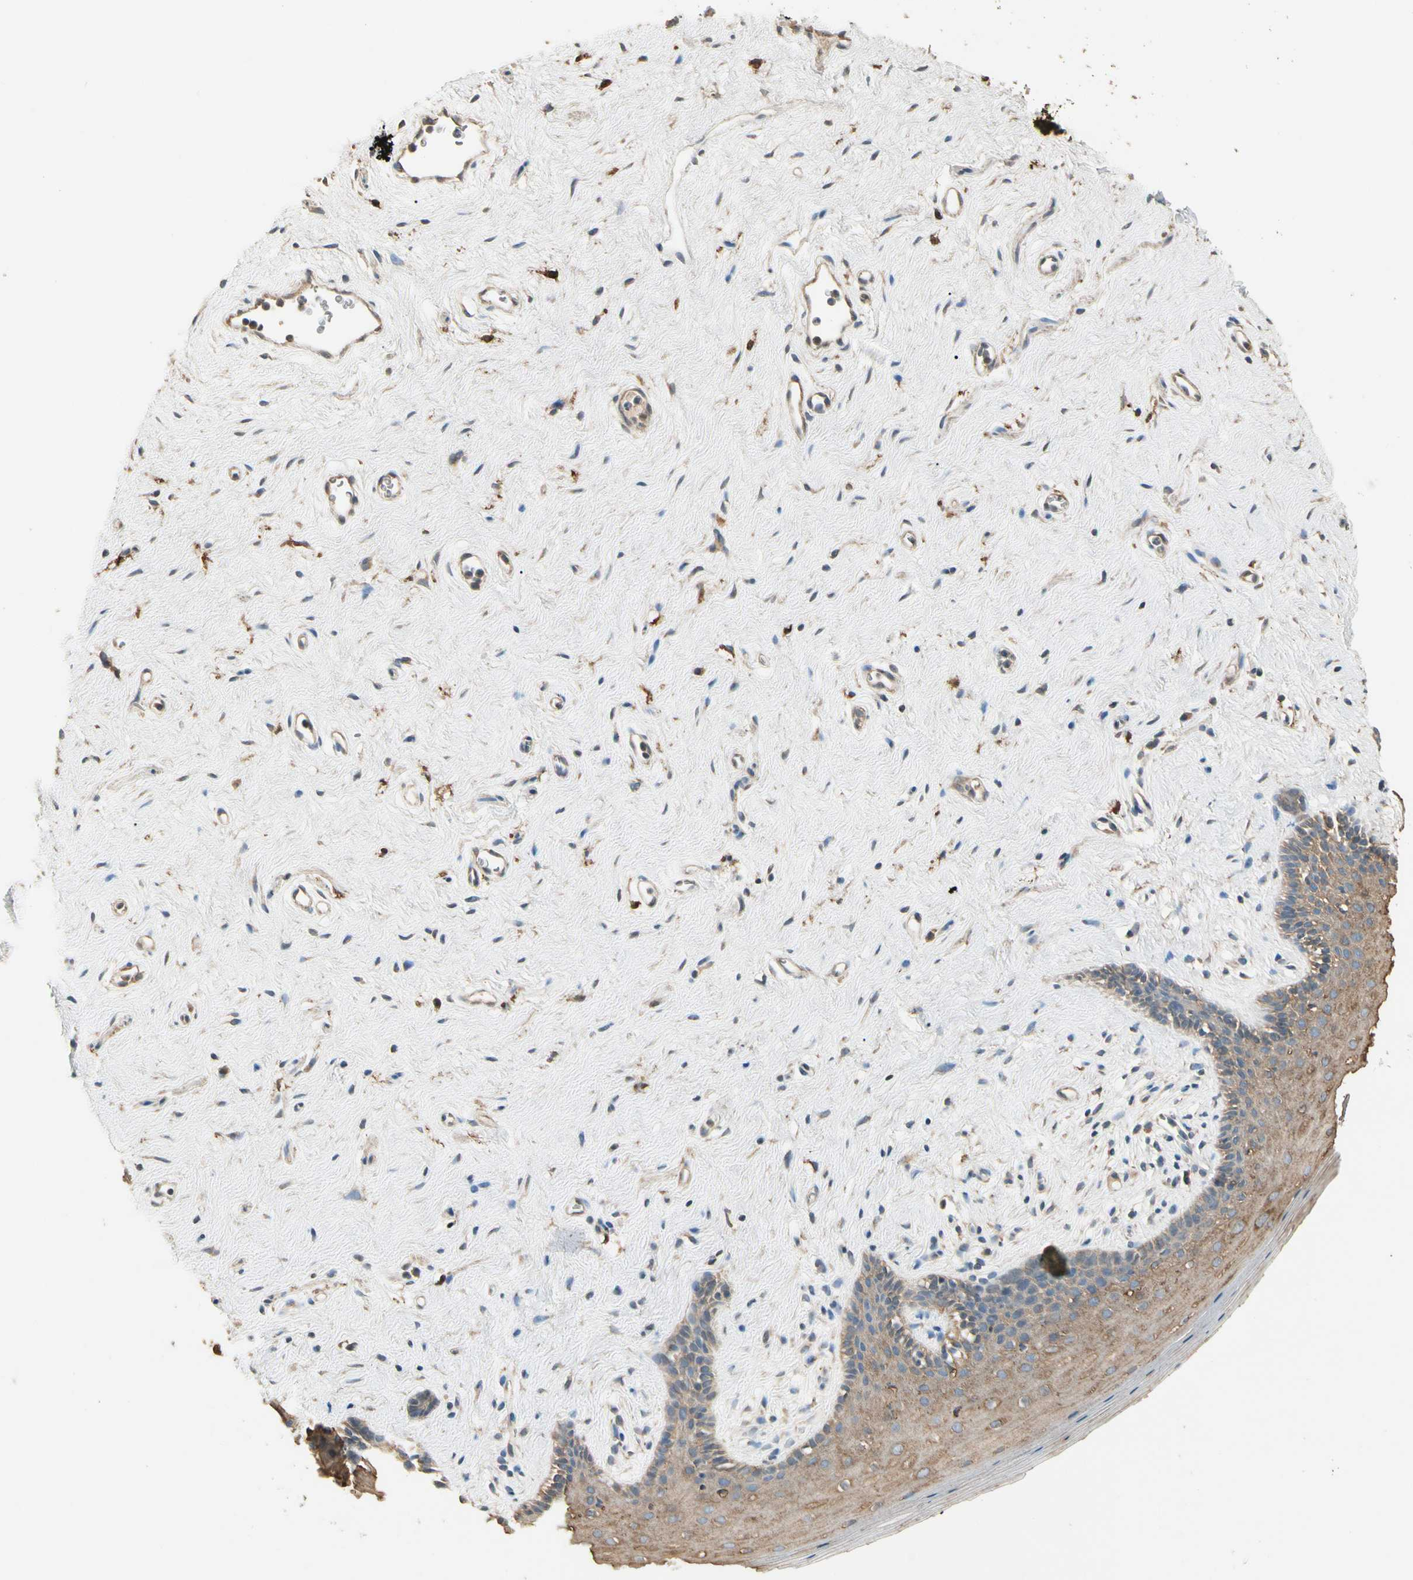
{"staining": {"intensity": "moderate", "quantity": ">75%", "location": "cytoplasmic/membranous"}, "tissue": "vagina", "cell_type": "Squamous epithelial cells", "image_type": "normal", "snomed": [{"axis": "morphology", "description": "Normal tissue, NOS"}, {"axis": "topography", "description": "Vagina"}], "caption": "Brown immunohistochemical staining in benign human vagina demonstrates moderate cytoplasmic/membranous positivity in about >75% of squamous epithelial cells.", "gene": "CDH6", "patient": {"sex": "female", "age": 44}}